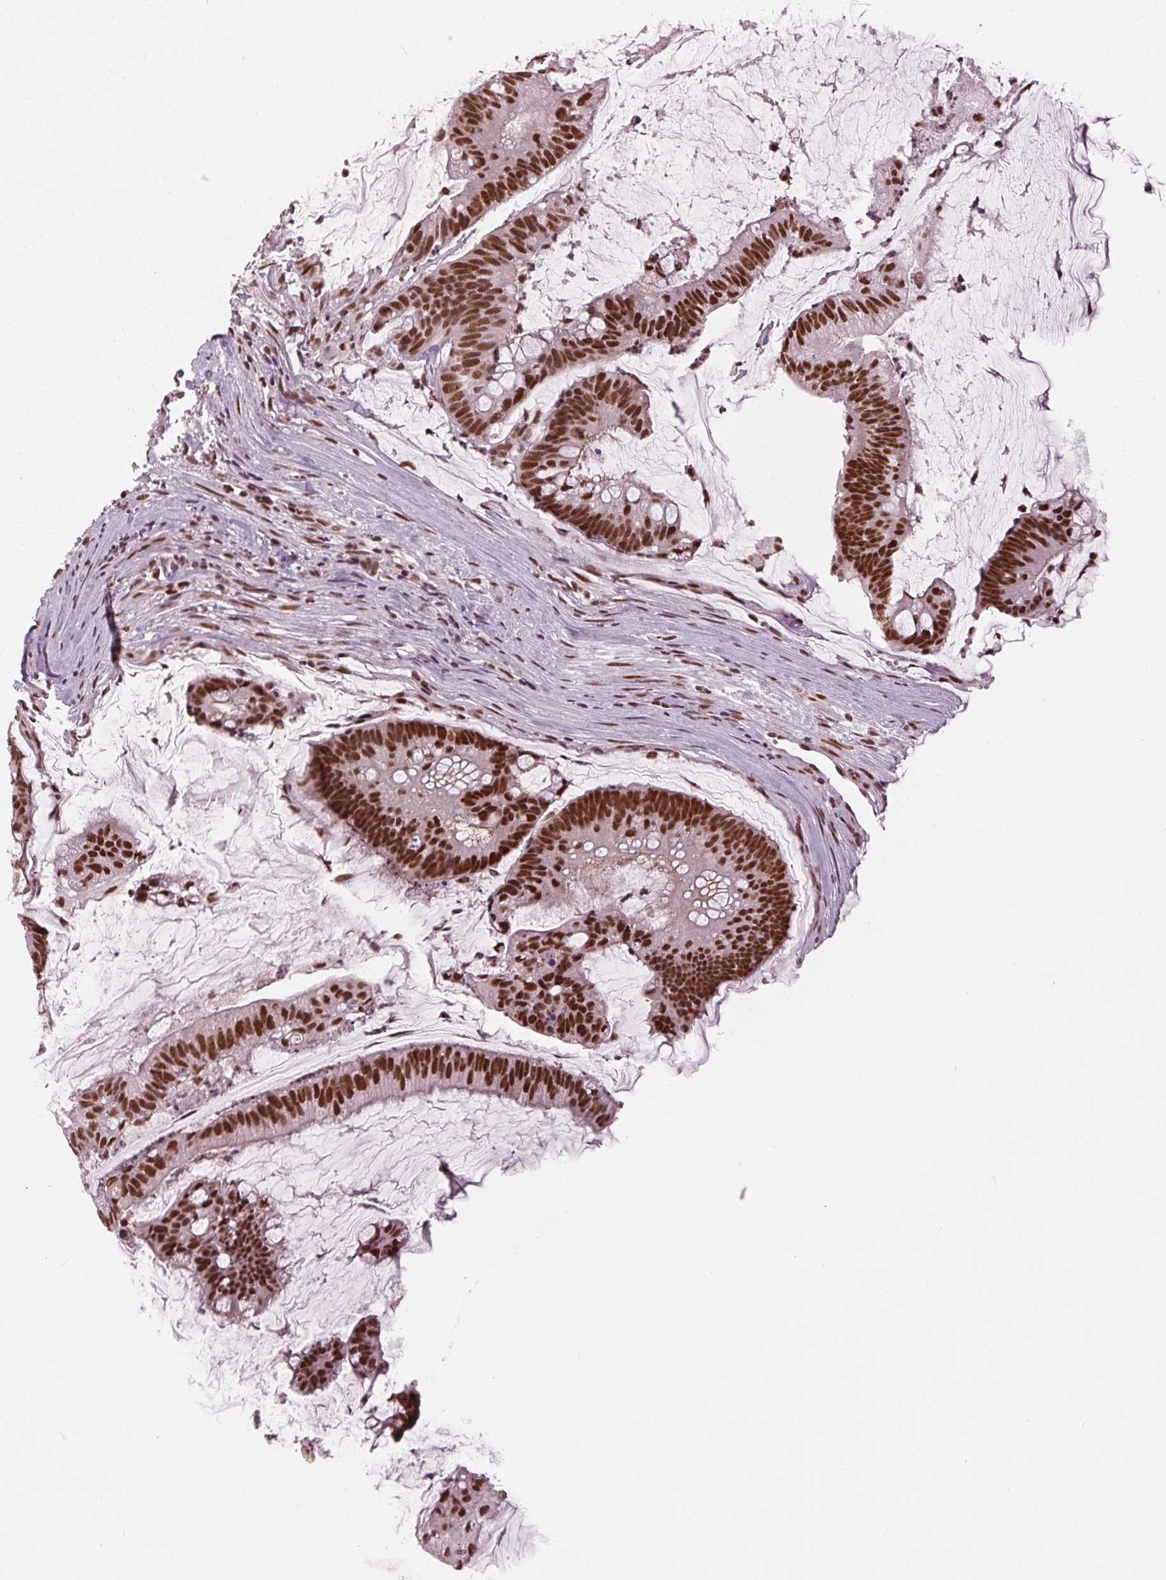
{"staining": {"intensity": "strong", "quantity": ">75%", "location": "nuclear"}, "tissue": "colorectal cancer", "cell_type": "Tumor cells", "image_type": "cancer", "snomed": [{"axis": "morphology", "description": "Adenocarcinoma, NOS"}, {"axis": "topography", "description": "Colon"}], "caption": "Protein expression analysis of human colorectal cancer (adenocarcinoma) reveals strong nuclear expression in about >75% of tumor cells.", "gene": "LSM2", "patient": {"sex": "male", "age": 62}}